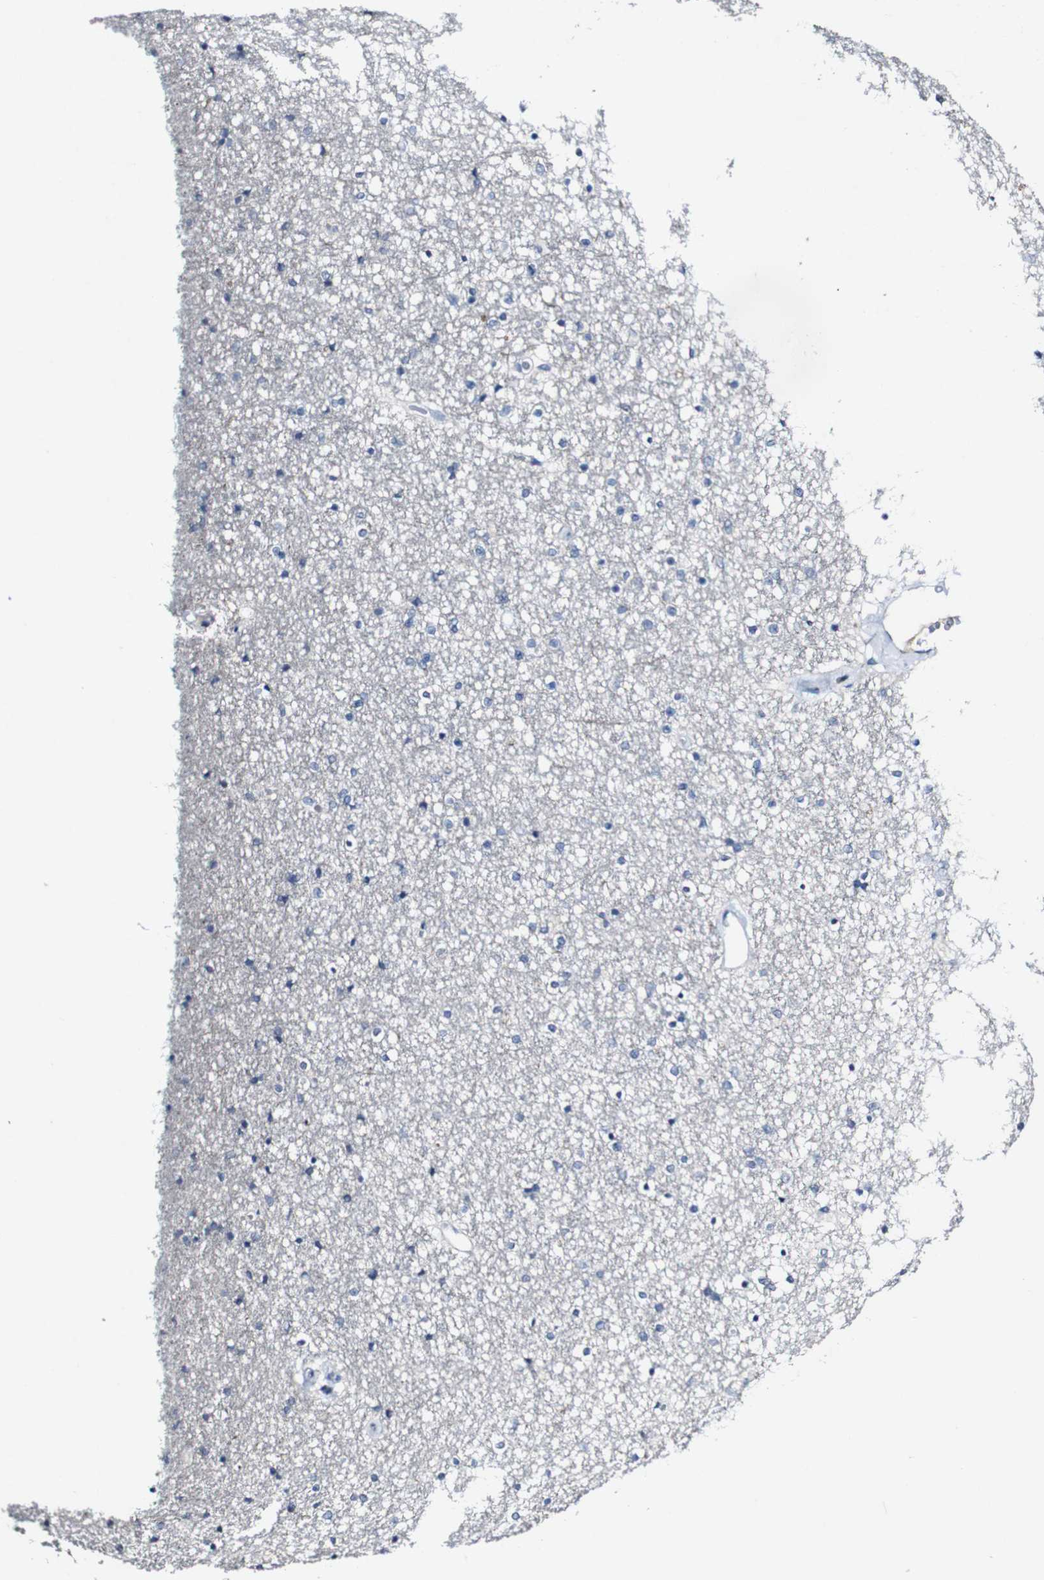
{"staining": {"intensity": "negative", "quantity": "none", "location": "none"}, "tissue": "caudate", "cell_type": "Glial cells", "image_type": "normal", "snomed": [{"axis": "morphology", "description": "Normal tissue, NOS"}, {"axis": "topography", "description": "Lateral ventricle wall"}], "caption": "The micrograph exhibits no staining of glial cells in unremarkable caudate.", "gene": "GRAMD1A", "patient": {"sex": "female", "age": 54}}